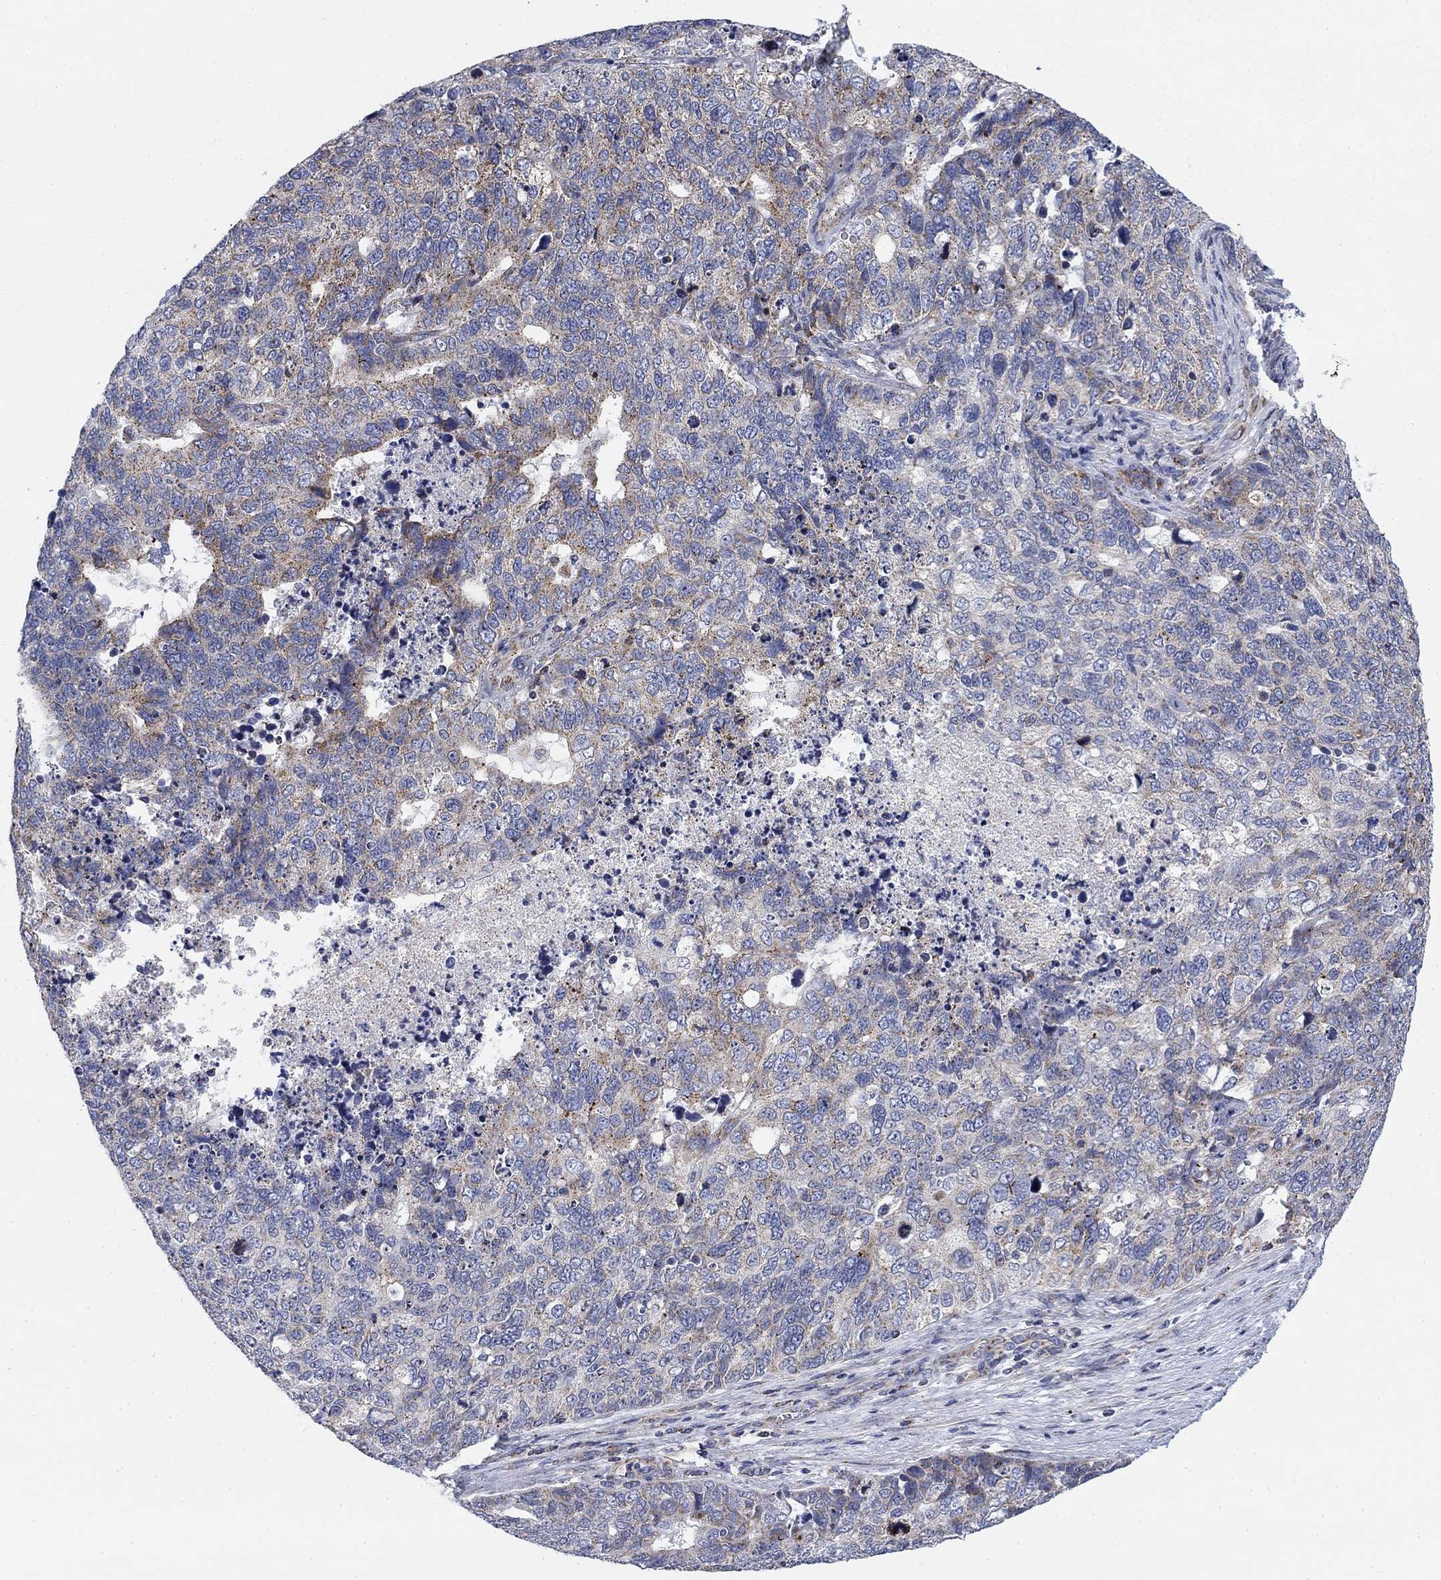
{"staining": {"intensity": "moderate", "quantity": "<25%", "location": "cytoplasmic/membranous"}, "tissue": "cervical cancer", "cell_type": "Tumor cells", "image_type": "cancer", "snomed": [{"axis": "morphology", "description": "Squamous cell carcinoma, NOS"}, {"axis": "topography", "description": "Cervix"}], "caption": "DAB (3,3'-diaminobenzidine) immunohistochemical staining of squamous cell carcinoma (cervical) demonstrates moderate cytoplasmic/membranous protein staining in approximately <25% of tumor cells.", "gene": "NACAD", "patient": {"sex": "female", "age": 63}}